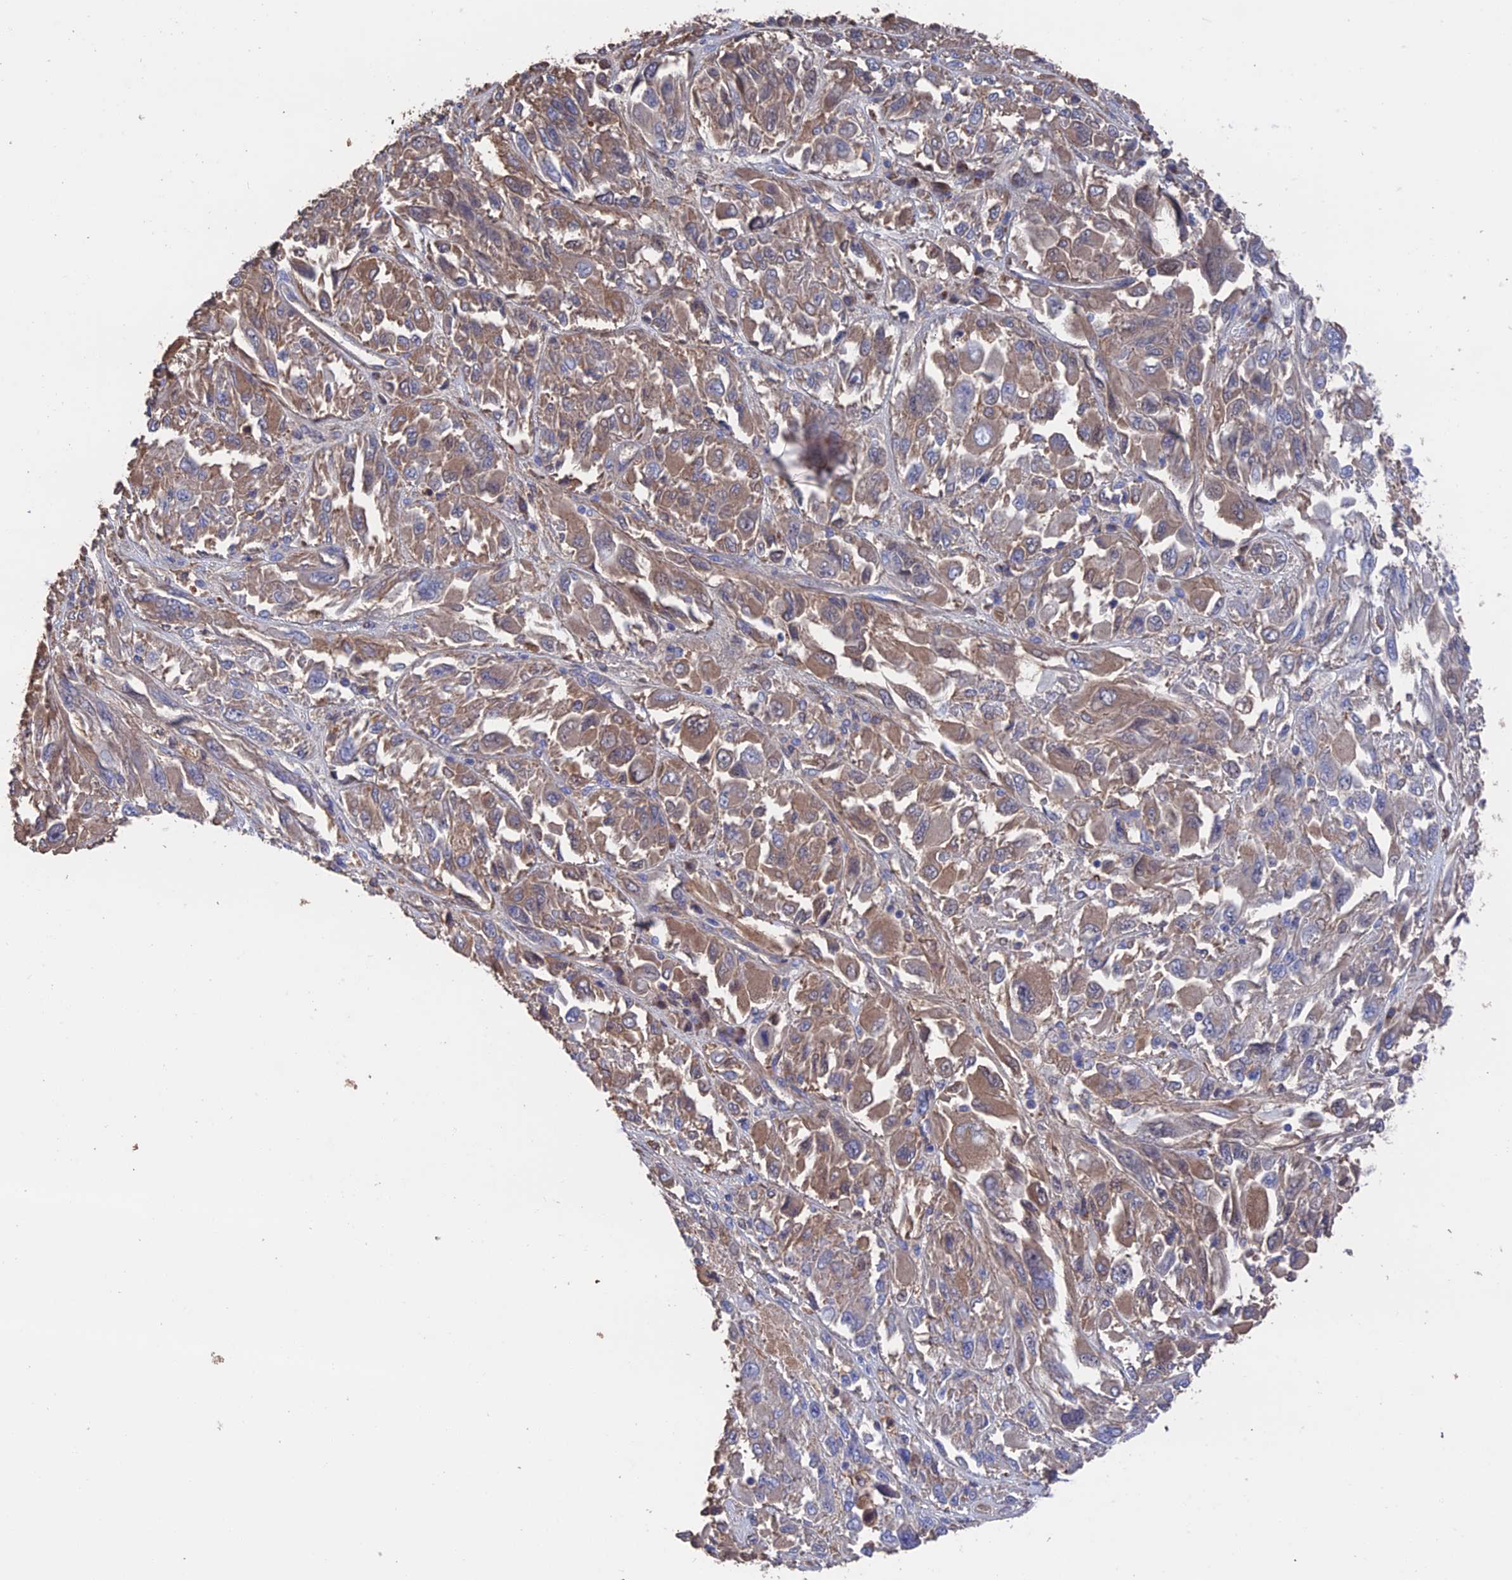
{"staining": {"intensity": "moderate", "quantity": "25%-75%", "location": "cytoplasmic/membranous"}, "tissue": "melanoma", "cell_type": "Tumor cells", "image_type": "cancer", "snomed": [{"axis": "morphology", "description": "Malignant melanoma, NOS"}, {"axis": "topography", "description": "Skin"}], "caption": "Tumor cells reveal medium levels of moderate cytoplasmic/membranous staining in approximately 25%-75% of cells in malignant melanoma.", "gene": "HPF1", "patient": {"sex": "female", "age": 91}}